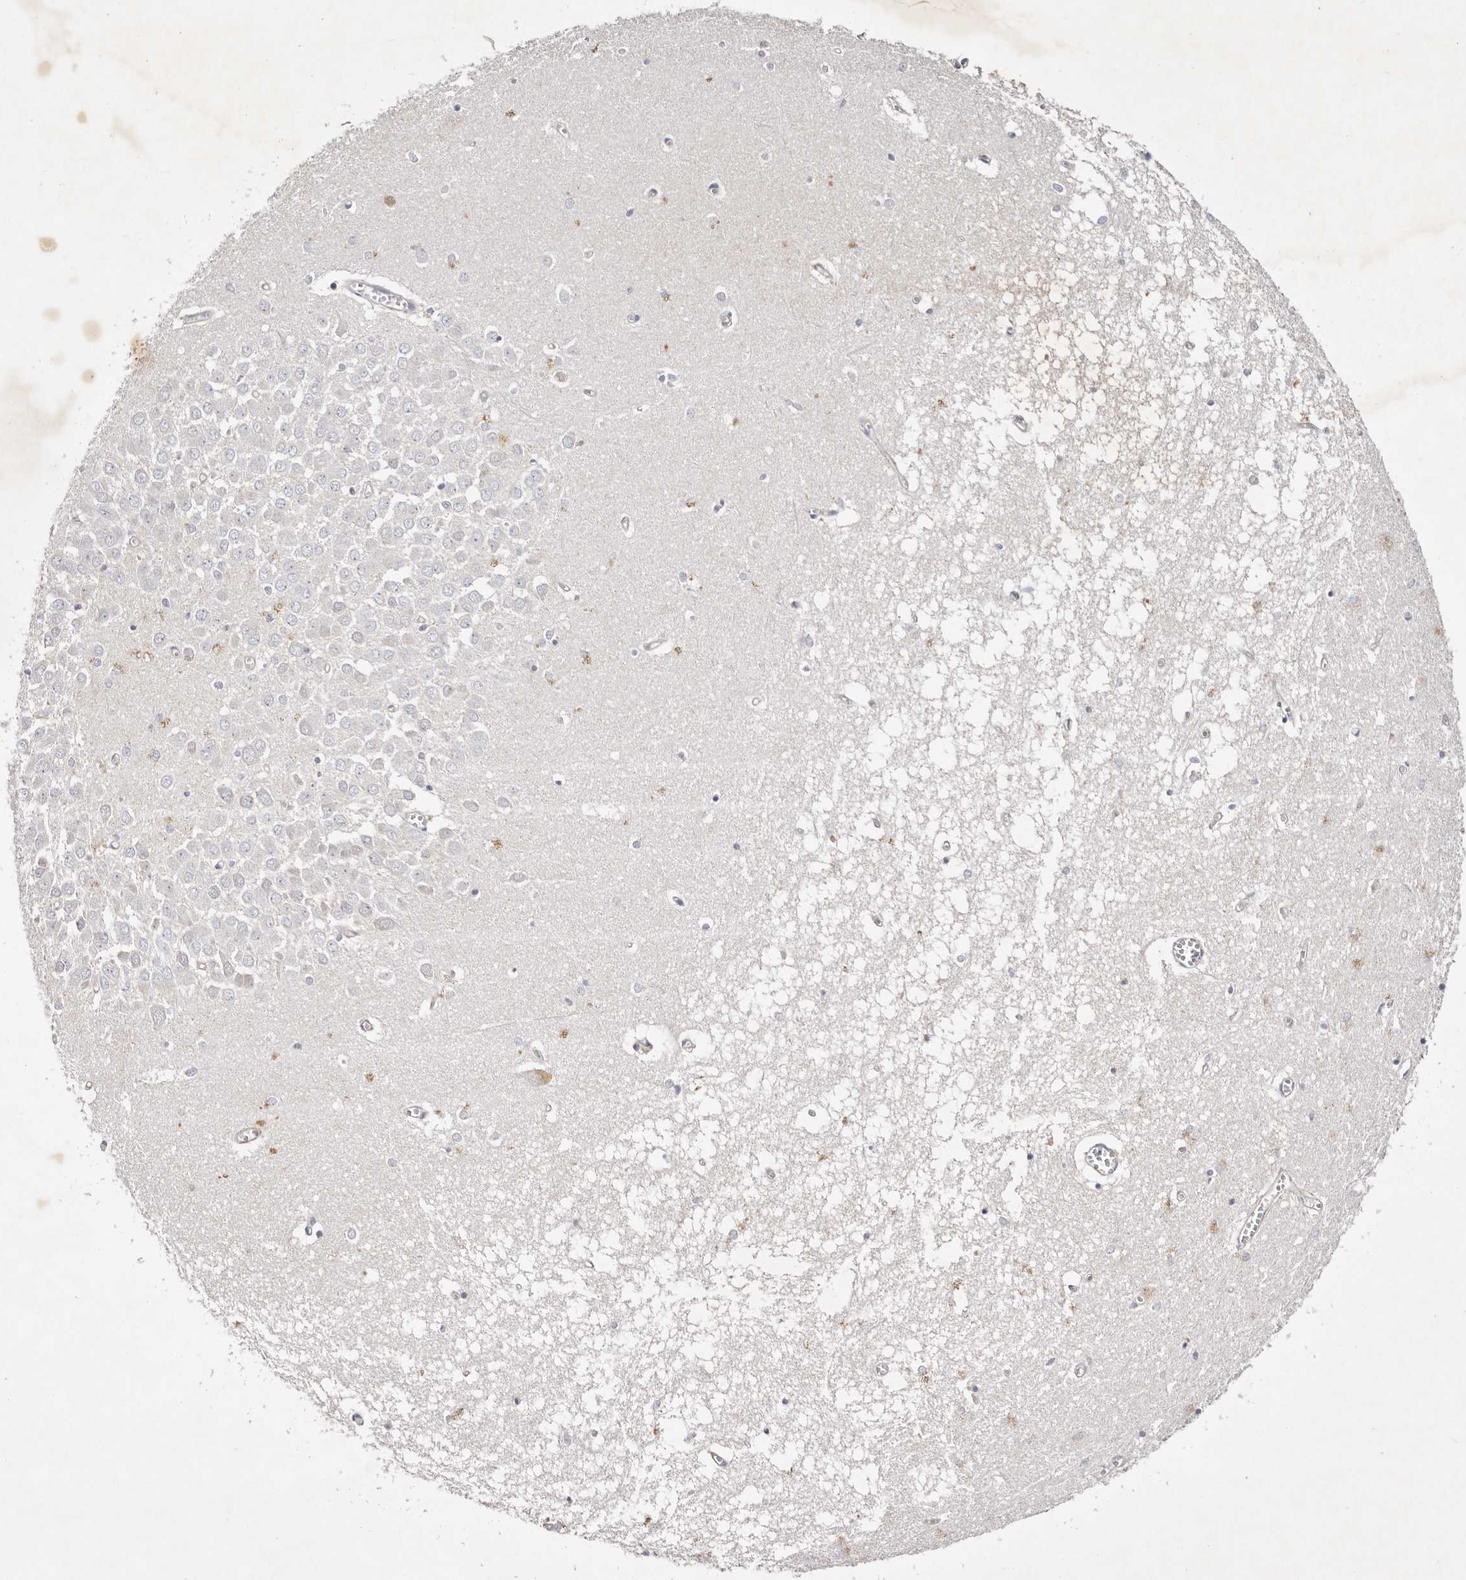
{"staining": {"intensity": "moderate", "quantity": "<25%", "location": "cytoplasmic/membranous"}, "tissue": "hippocampus", "cell_type": "Glial cells", "image_type": "normal", "snomed": [{"axis": "morphology", "description": "Normal tissue, NOS"}, {"axis": "topography", "description": "Hippocampus"}], "caption": "This histopathology image reveals immunohistochemistry staining of benign hippocampus, with low moderate cytoplasmic/membranous positivity in about <25% of glial cells.", "gene": "GNA13", "patient": {"sex": "male", "age": 70}}